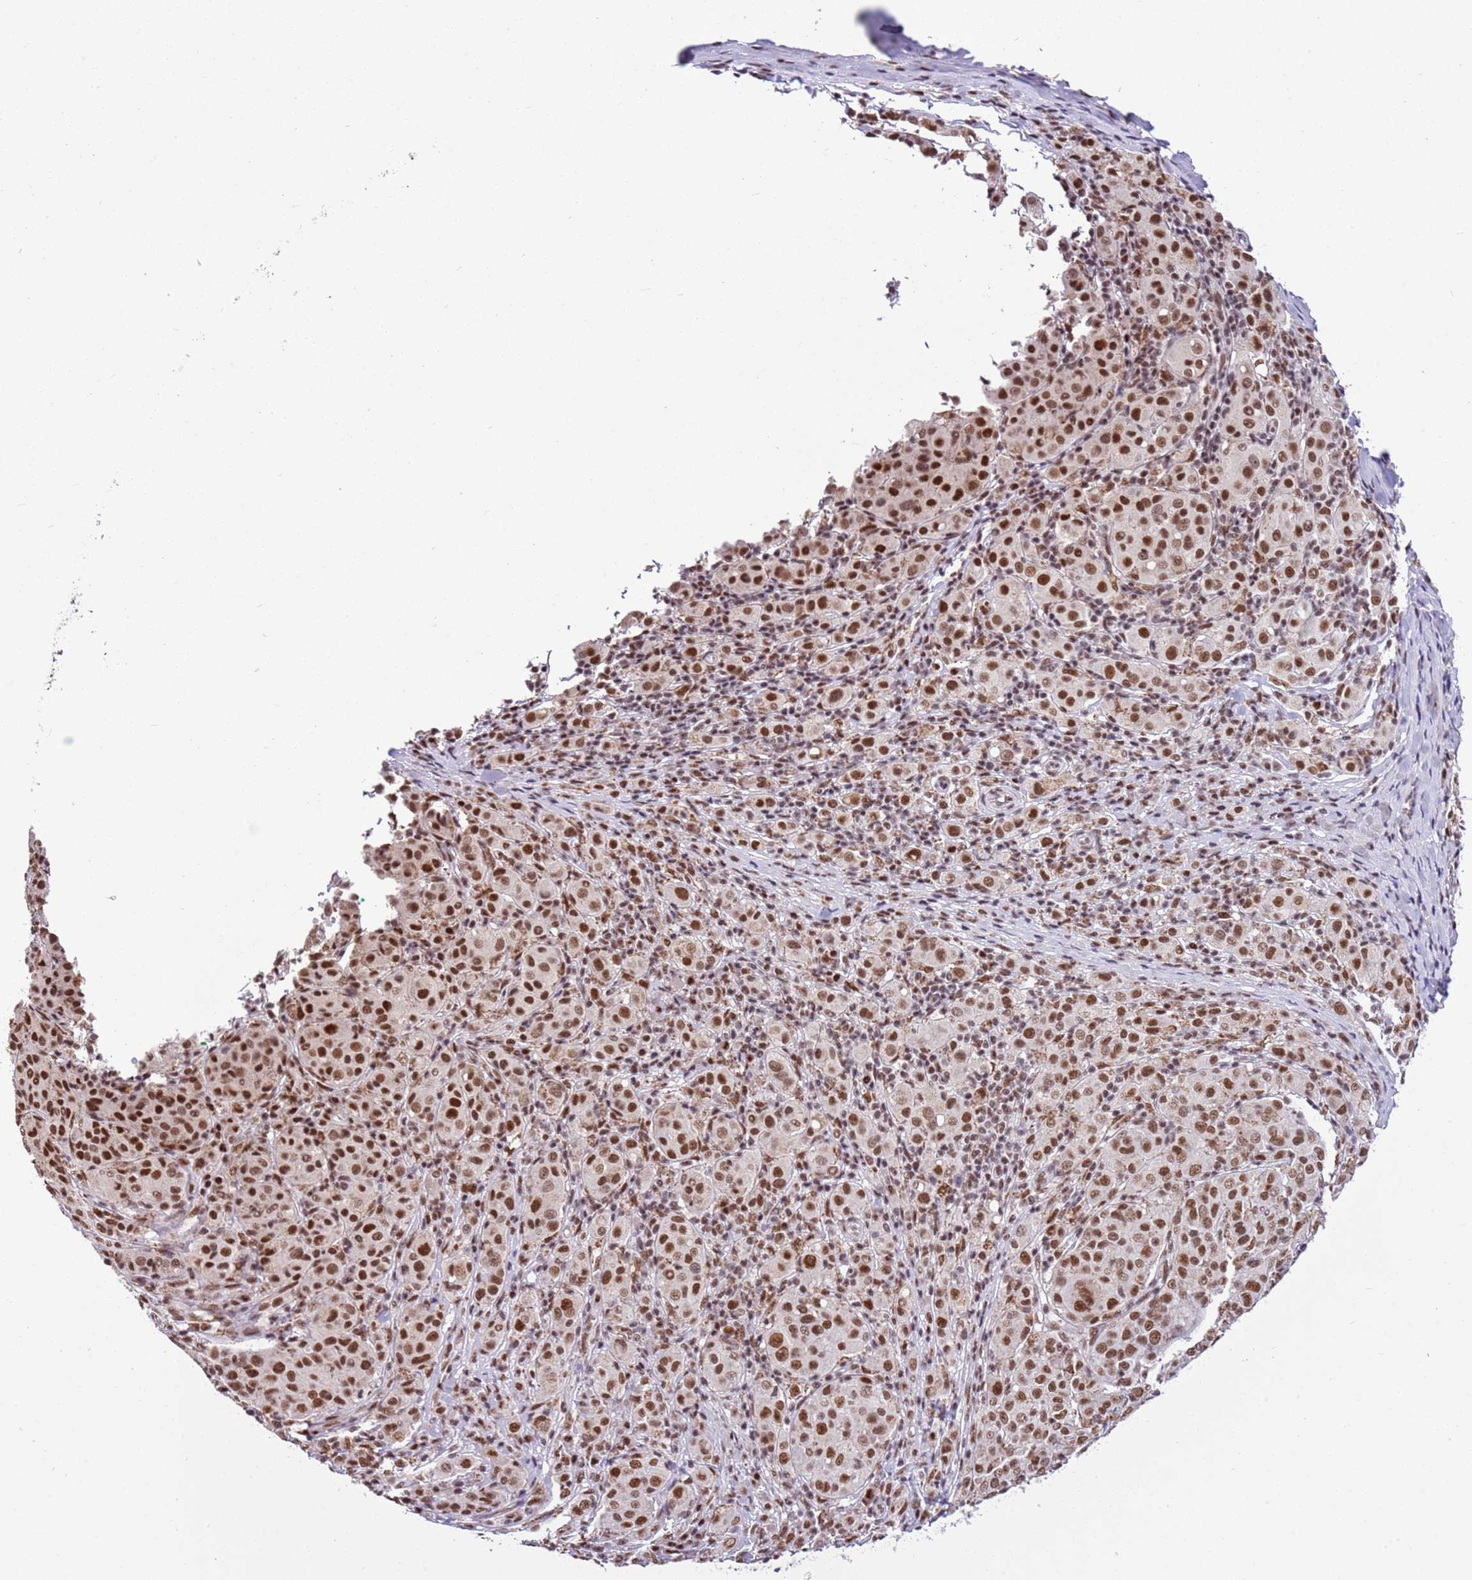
{"staining": {"intensity": "strong", "quantity": ">75%", "location": "nuclear"}, "tissue": "melanoma", "cell_type": "Tumor cells", "image_type": "cancer", "snomed": [{"axis": "morphology", "description": "Malignant melanoma, NOS"}, {"axis": "topography", "description": "Skin"}], "caption": "The image demonstrates staining of melanoma, revealing strong nuclear protein staining (brown color) within tumor cells.", "gene": "AKAP8L", "patient": {"sex": "female", "age": 52}}